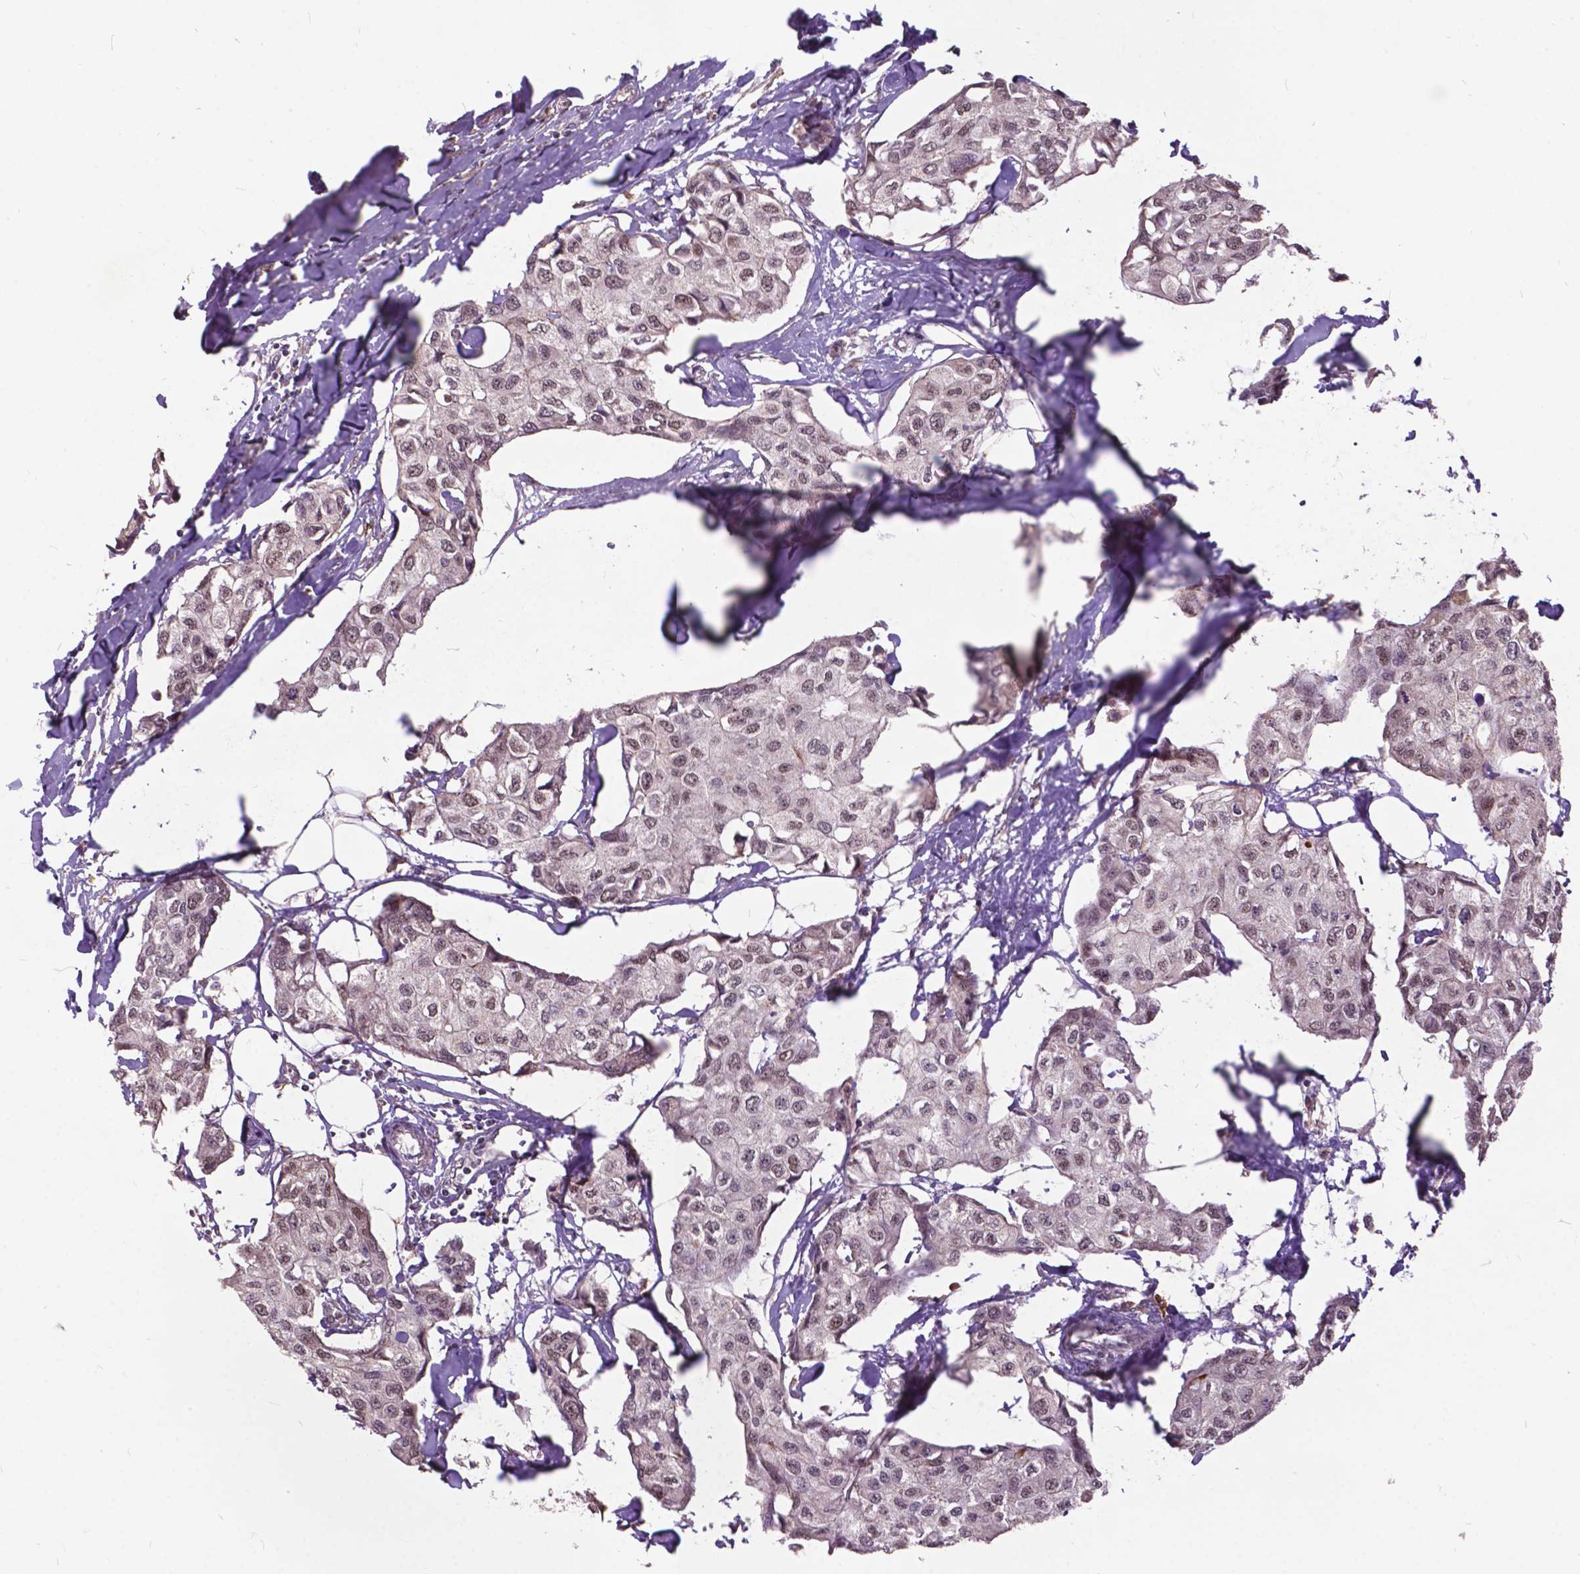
{"staining": {"intensity": "moderate", "quantity": ">75%", "location": "nuclear"}, "tissue": "breast cancer", "cell_type": "Tumor cells", "image_type": "cancer", "snomed": [{"axis": "morphology", "description": "Duct carcinoma"}, {"axis": "topography", "description": "Breast"}], "caption": "A photomicrograph showing moderate nuclear staining in about >75% of tumor cells in breast cancer, as visualized by brown immunohistochemical staining.", "gene": "MSH2", "patient": {"sex": "female", "age": 80}}